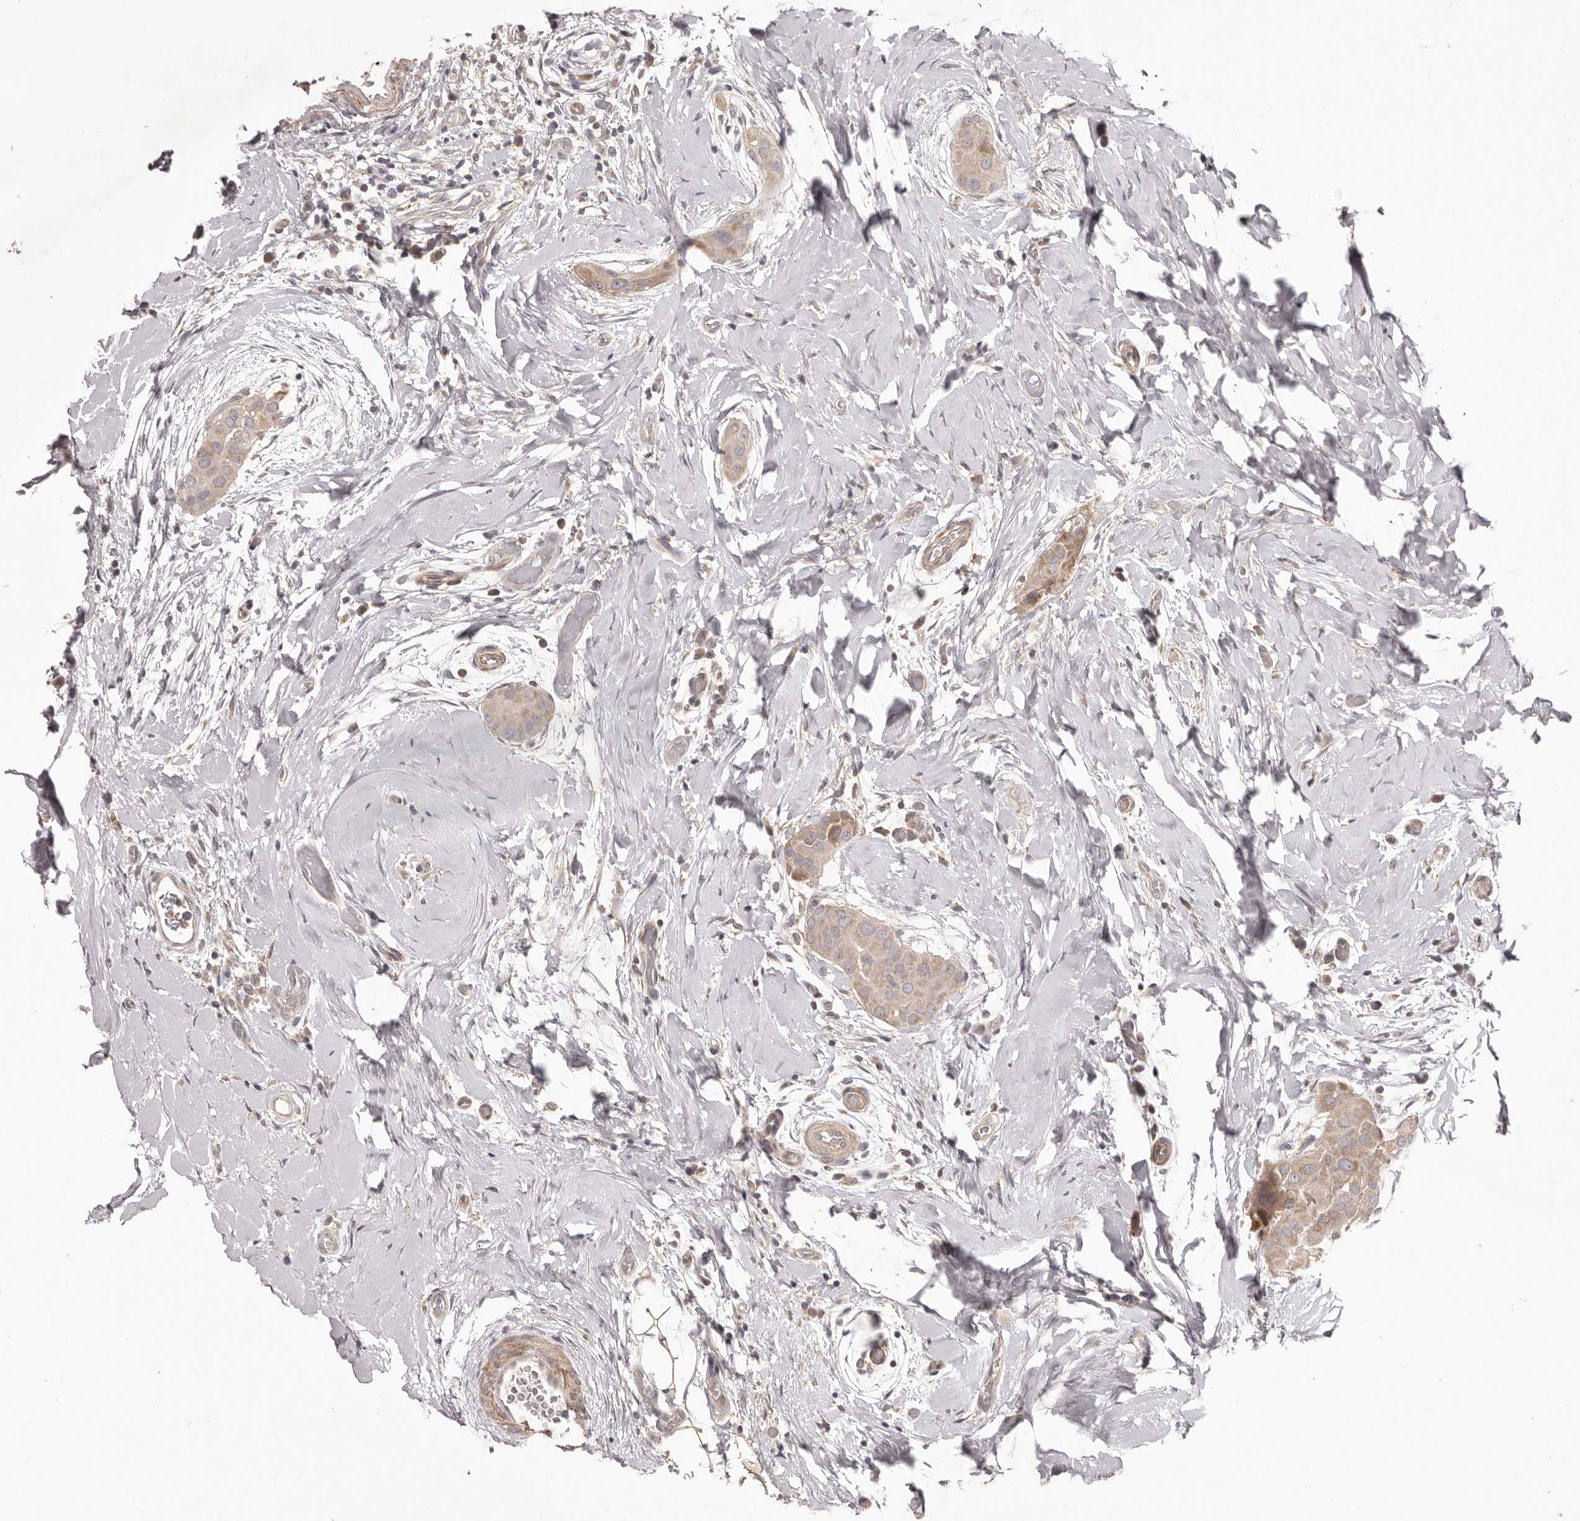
{"staining": {"intensity": "weak", "quantity": ">75%", "location": "cytoplasmic/membranous"}, "tissue": "thyroid cancer", "cell_type": "Tumor cells", "image_type": "cancer", "snomed": [{"axis": "morphology", "description": "Papillary adenocarcinoma, NOS"}, {"axis": "topography", "description": "Thyroid gland"}], "caption": "Immunohistochemical staining of human thyroid papillary adenocarcinoma demonstrates weak cytoplasmic/membranous protein expression in approximately >75% of tumor cells. The protein of interest is stained brown, and the nuclei are stained in blue (DAB (3,3'-diaminobenzidine) IHC with brightfield microscopy, high magnification).", "gene": "HRH1", "patient": {"sex": "male", "age": 33}}